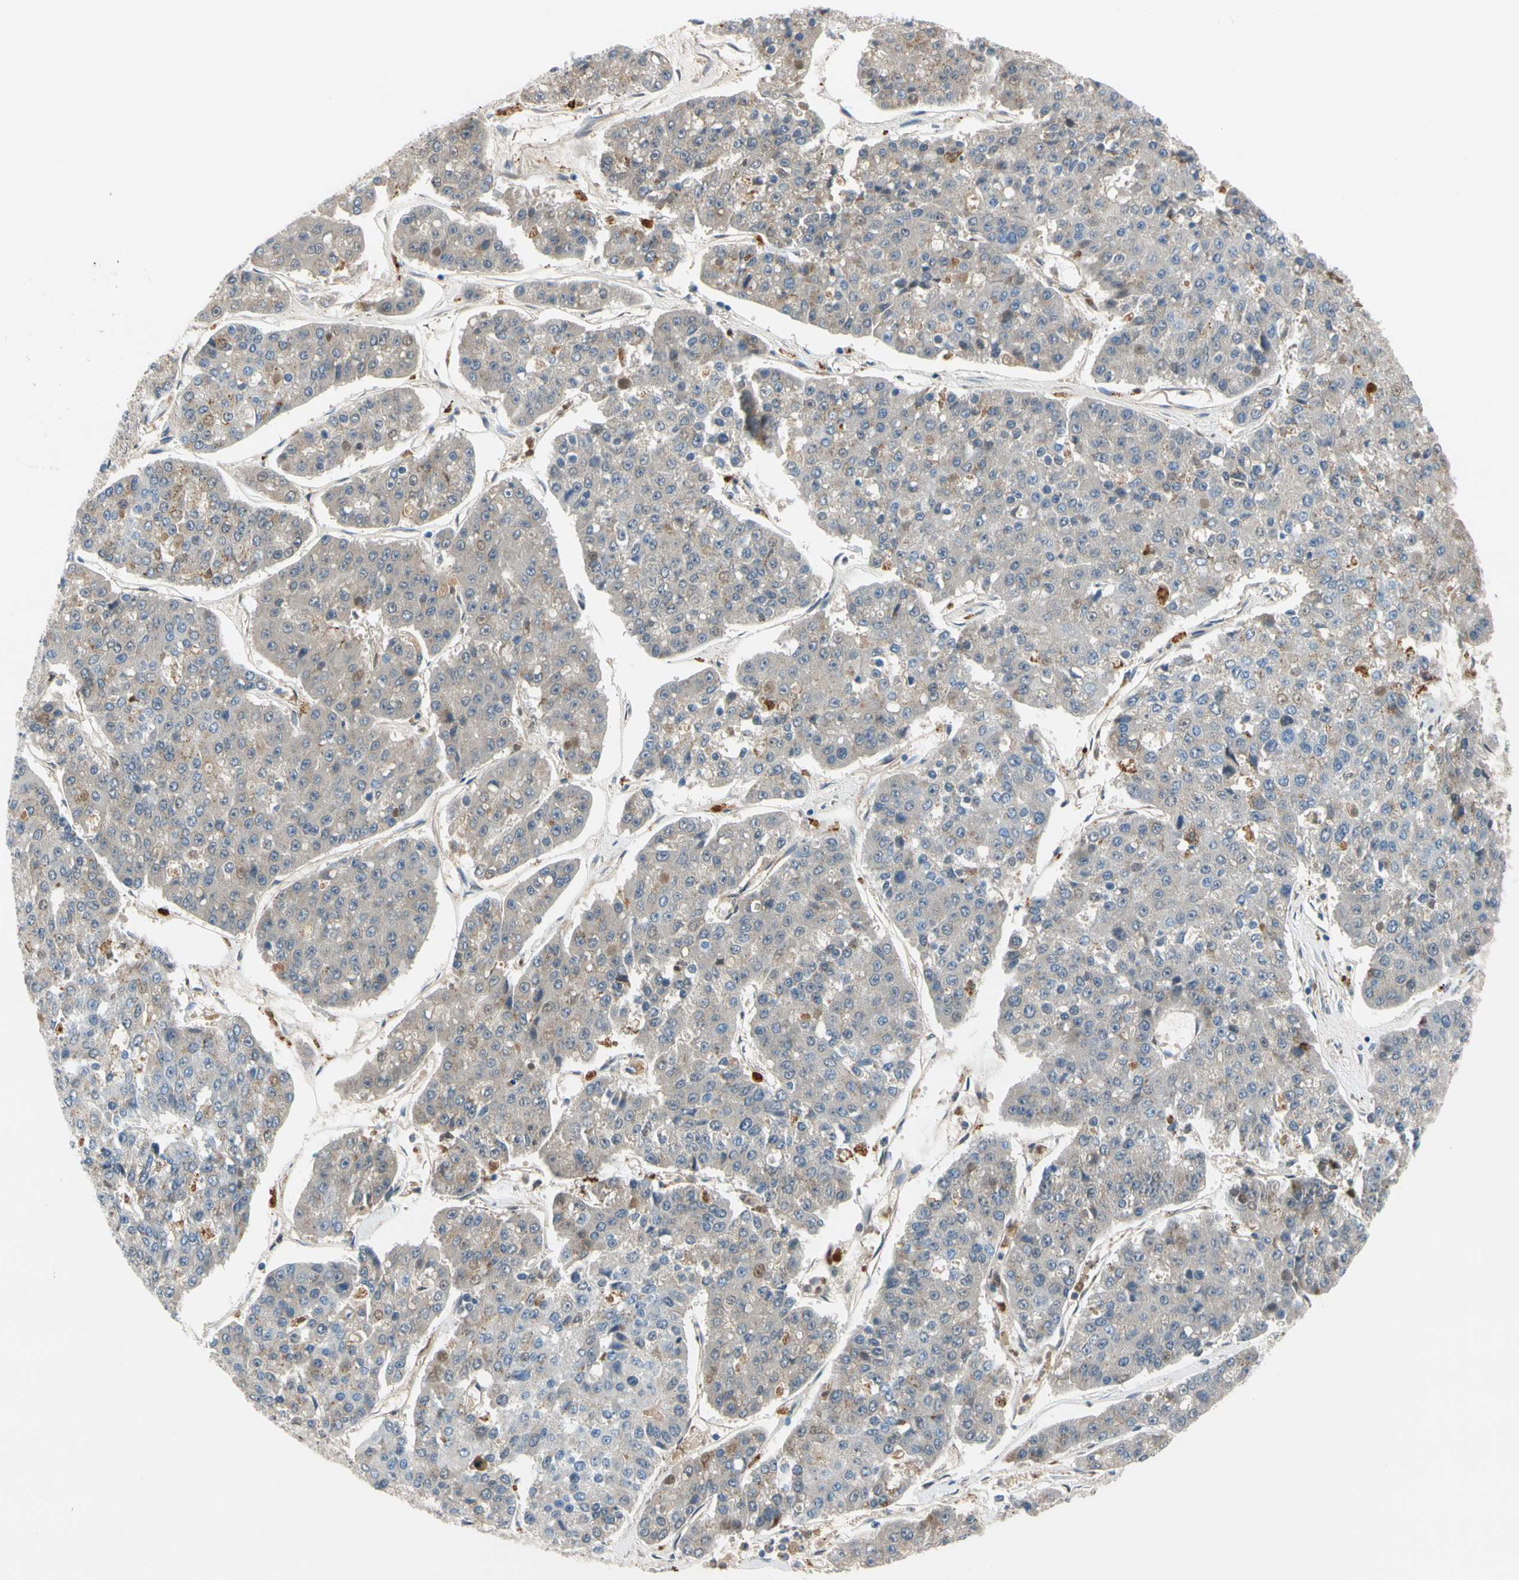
{"staining": {"intensity": "negative", "quantity": "none", "location": "none"}, "tissue": "pancreatic cancer", "cell_type": "Tumor cells", "image_type": "cancer", "snomed": [{"axis": "morphology", "description": "Adenocarcinoma, NOS"}, {"axis": "topography", "description": "Pancreas"}], "caption": "Image shows no protein expression in tumor cells of pancreatic adenocarcinoma tissue.", "gene": "ENTREP3", "patient": {"sex": "male", "age": 50}}